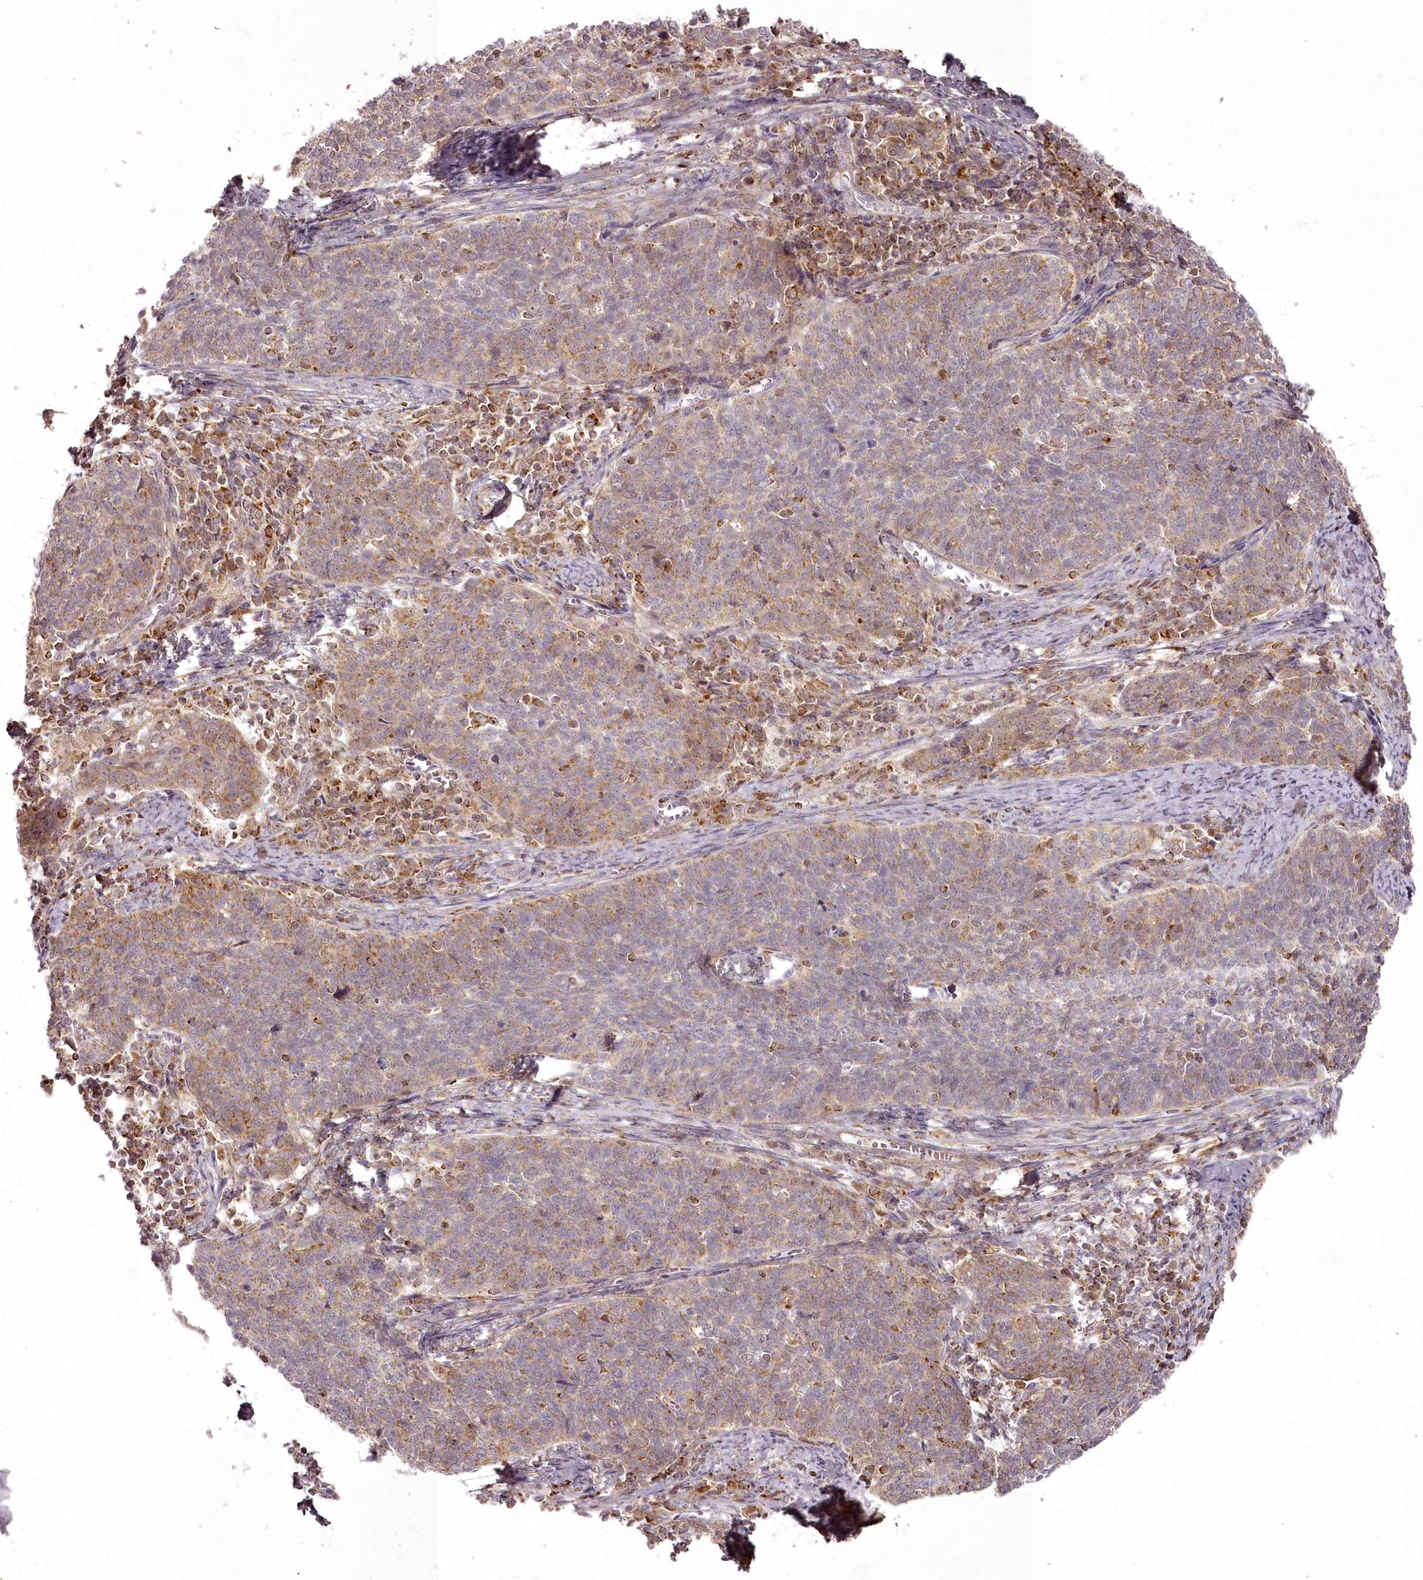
{"staining": {"intensity": "moderate", "quantity": "<25%", "location": "cytoplasmic/membranous"}, "tissue": "cervical cancer", "cell_type": "Tumor cells", "image_type": "cancer", "snomed": [{"axis": "morphology", "description": "Squamous cell carcinoma, NOS"}, {"axis": "topography", "description": "Cervix"}], "caption": "A brown stain shows moderate cytoplasmic/membranous expression of a protein in human squamous cell carcinoma (cervical) tumor cells.", "gene": "CHCHD2", "patient": {"sex": "female", "age": 39}}